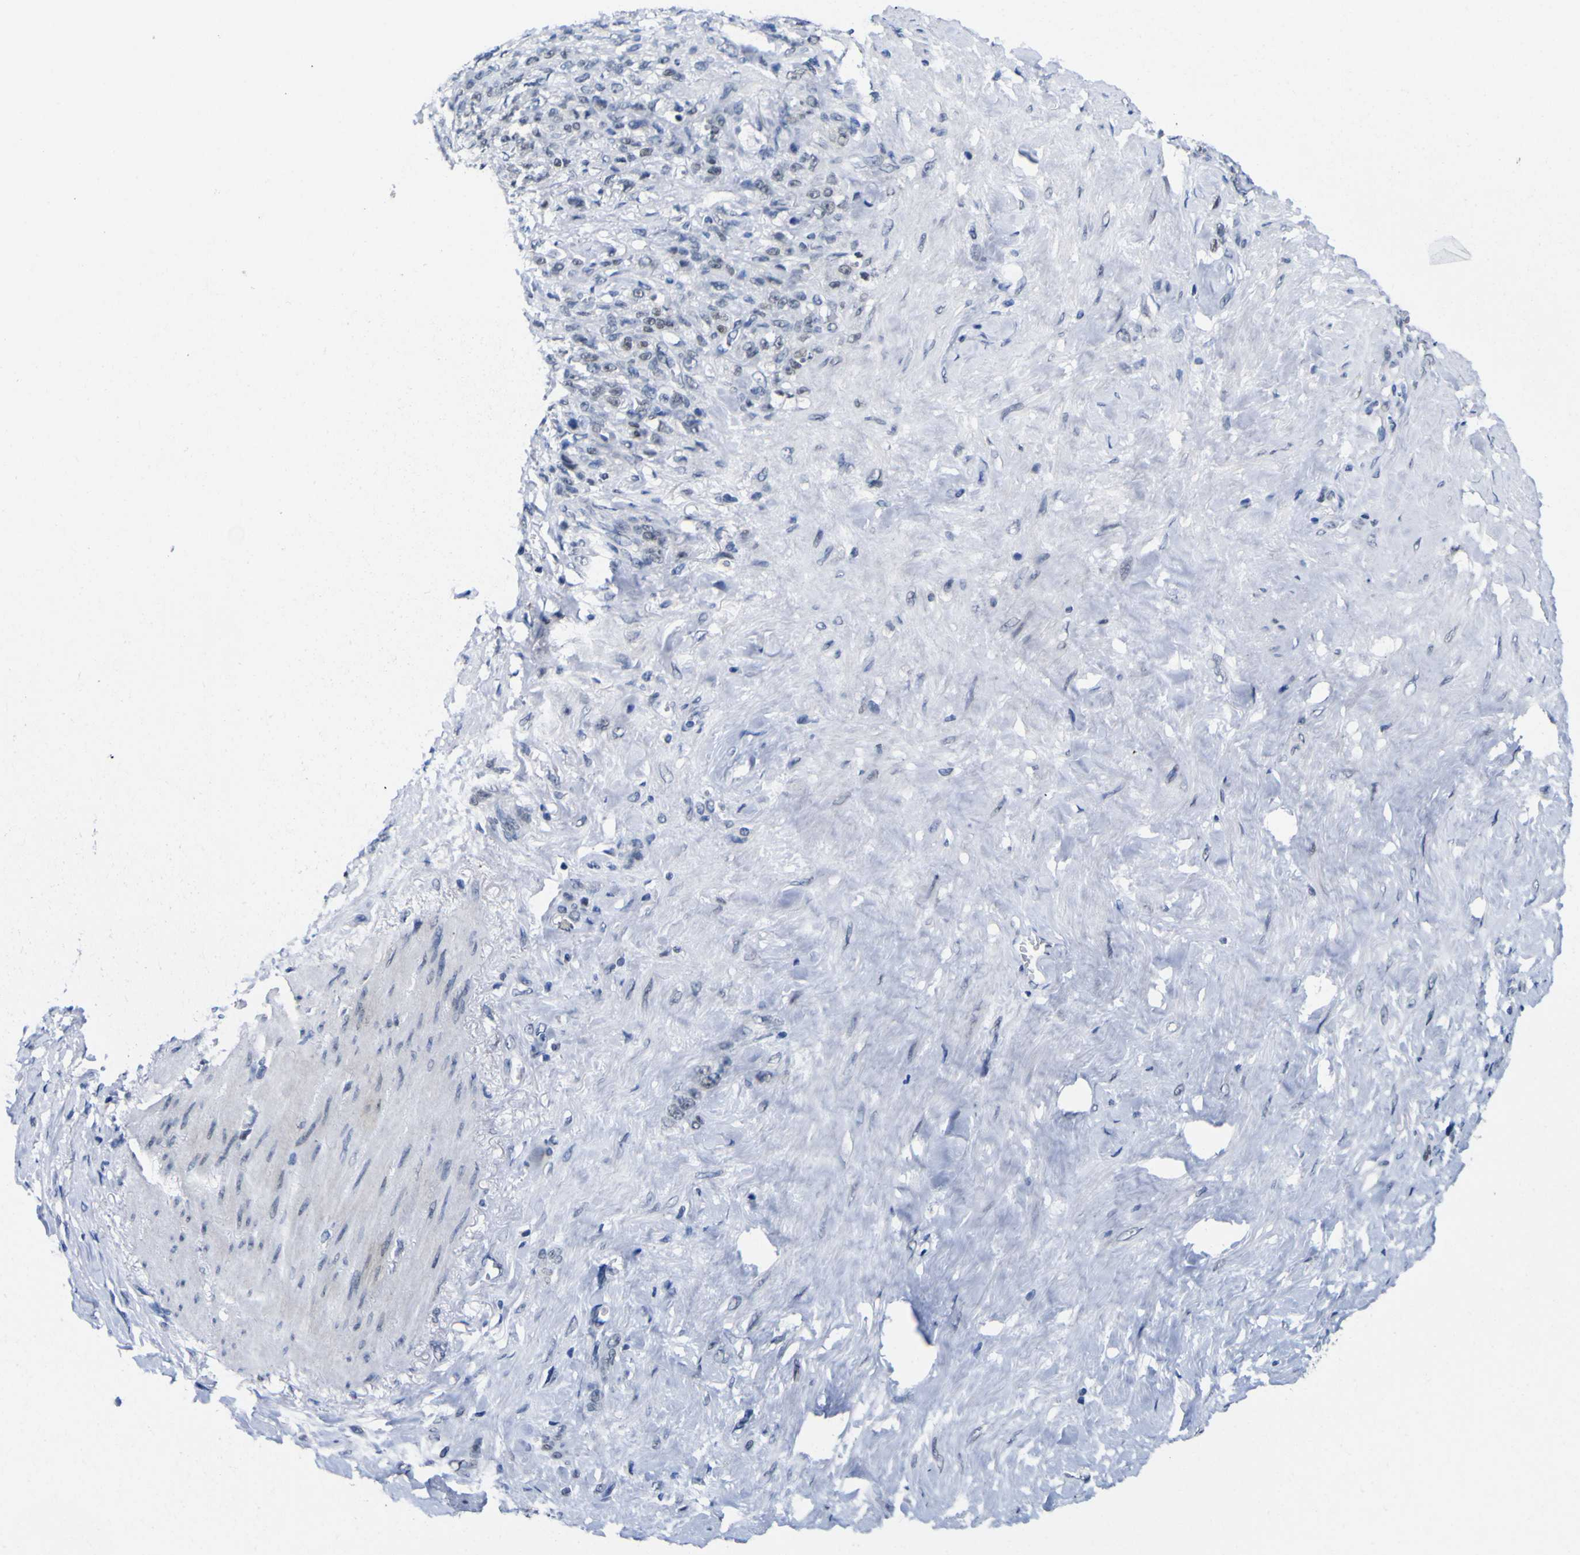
{"staining": {"intensity": "weak", "quantity": "<25%", "location": "nuclear"}, "tissue": "stomach cancer", "cell_type": "Tumor cells", "image_type": "cancer", "snomed": [{"axis": "morphology", "description": "Adenocarcinoma, NOS"}, {"axis": "topography", "description": "Stomach"}], "caption": "Immunohistochemical staining of stomach adenocarcinoma demonstrates no significant staining in tumor cells.", "gene": "MBD3", "patient": {"sex": "male", "age": 82}}